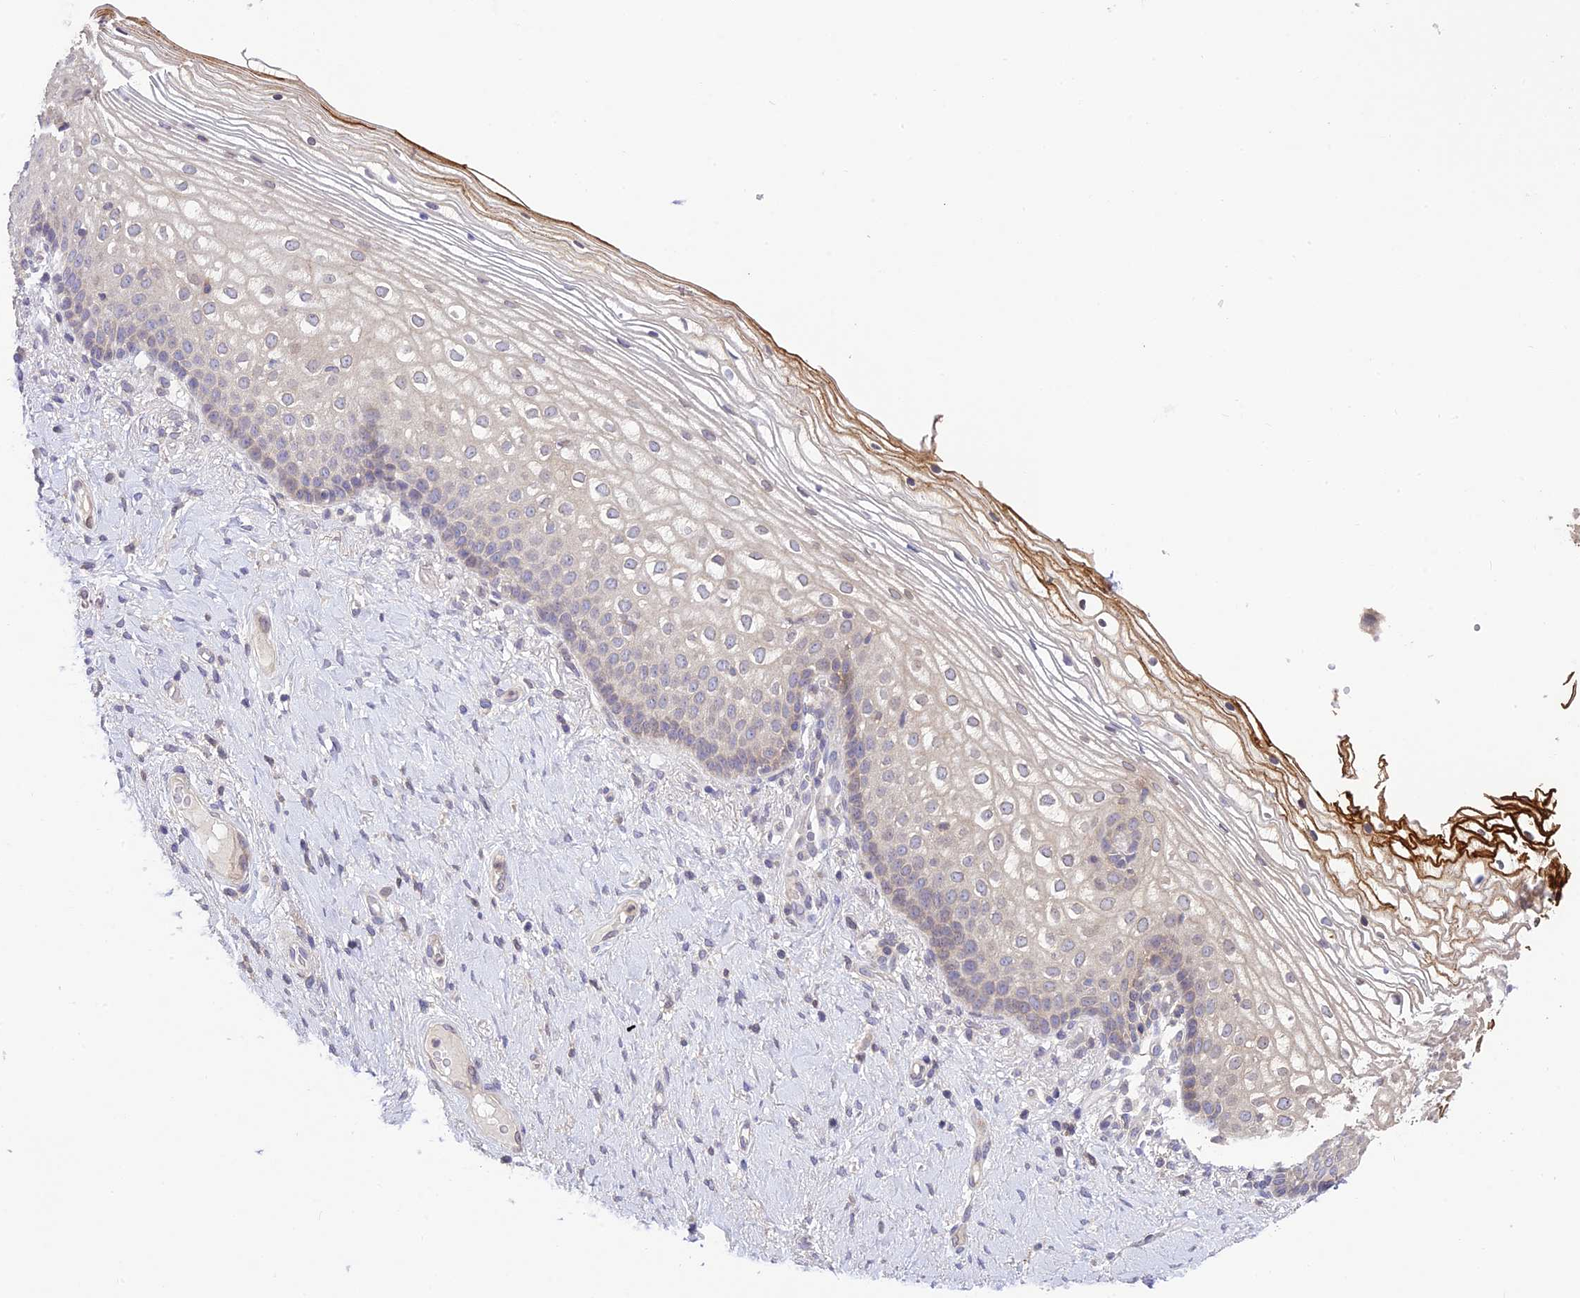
{"staining": {"intensity": "moderate", "quantity": "<25%", "location": "cytoplasmic/membranous"}, "tissue": "vagina", "cell_type": "Squamous epithelial cells", "image_type": "normal", "snomed": [{"axis": "morphology", "description": "Normal tissue, NOS"}, {"axis": "topography", "description": "Vagina"}], "caption": "The immunohistochemical stain shows moderate cytoplasmic/membranous expression in squamous epithelial cells of benign vagina.", "gene": "BMT2", "patient": {"sex": "female", "age": 60}}